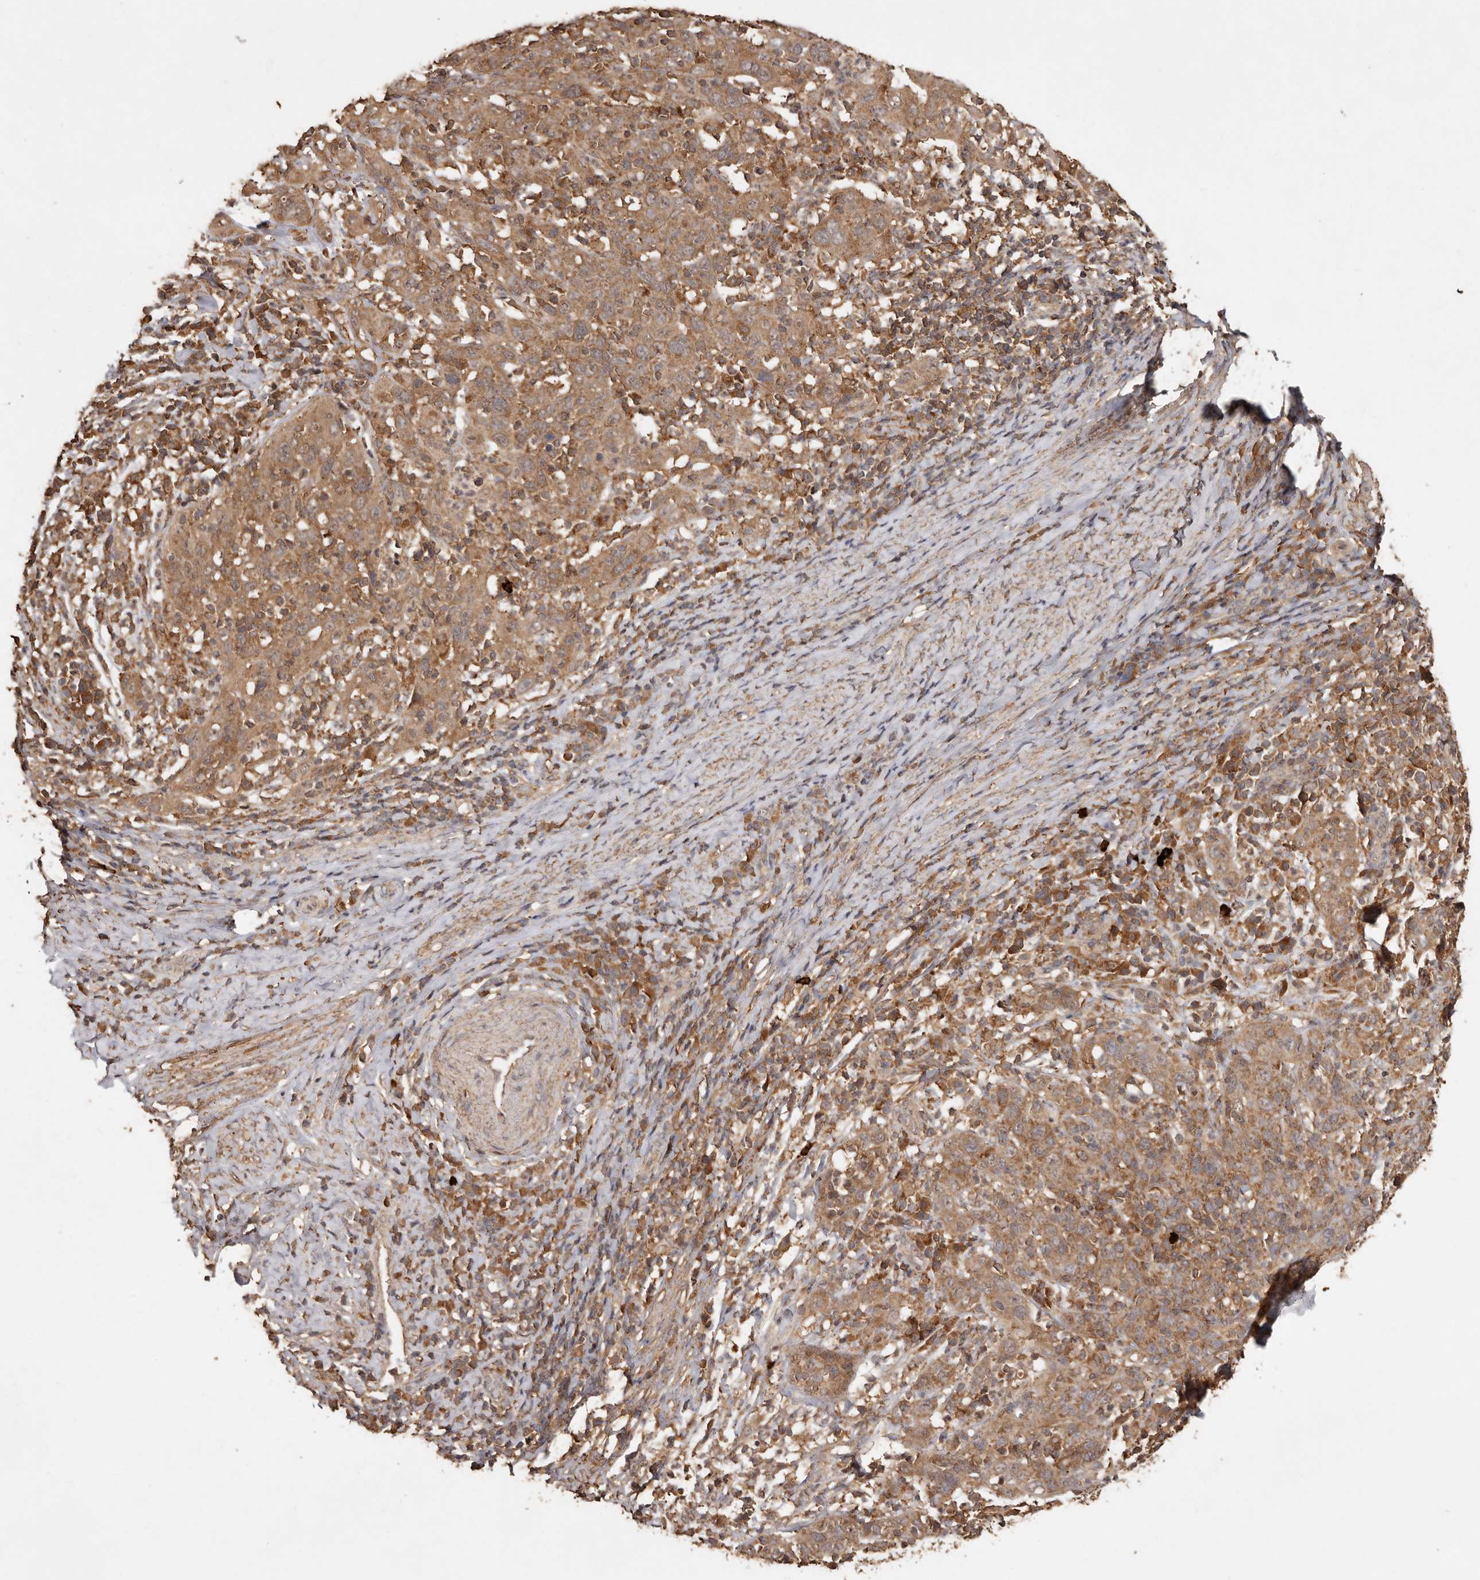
{"staining": {"intensity": "moderate", "quantity": ">75%", "location": "cytoplasmic/membranous"}, "tissue": "cervical cancer", "cell_type": "Tumor cells", "image_type": "cancer", "snomed": [{"axis": "morphology", "description": "Squamous cell carcinoma, NOS"}, {"axis": "topography", "description": "Cervix"}], "caption": "Cervical squamous cell carcinoma tissue reveals moderate cytoplasmic/membranous staining in approximately >75% of tumor cells, visualized by immunohistochemistry.", "gene": "RWDD1", "patient": {"sex": "female", "age": 46}}